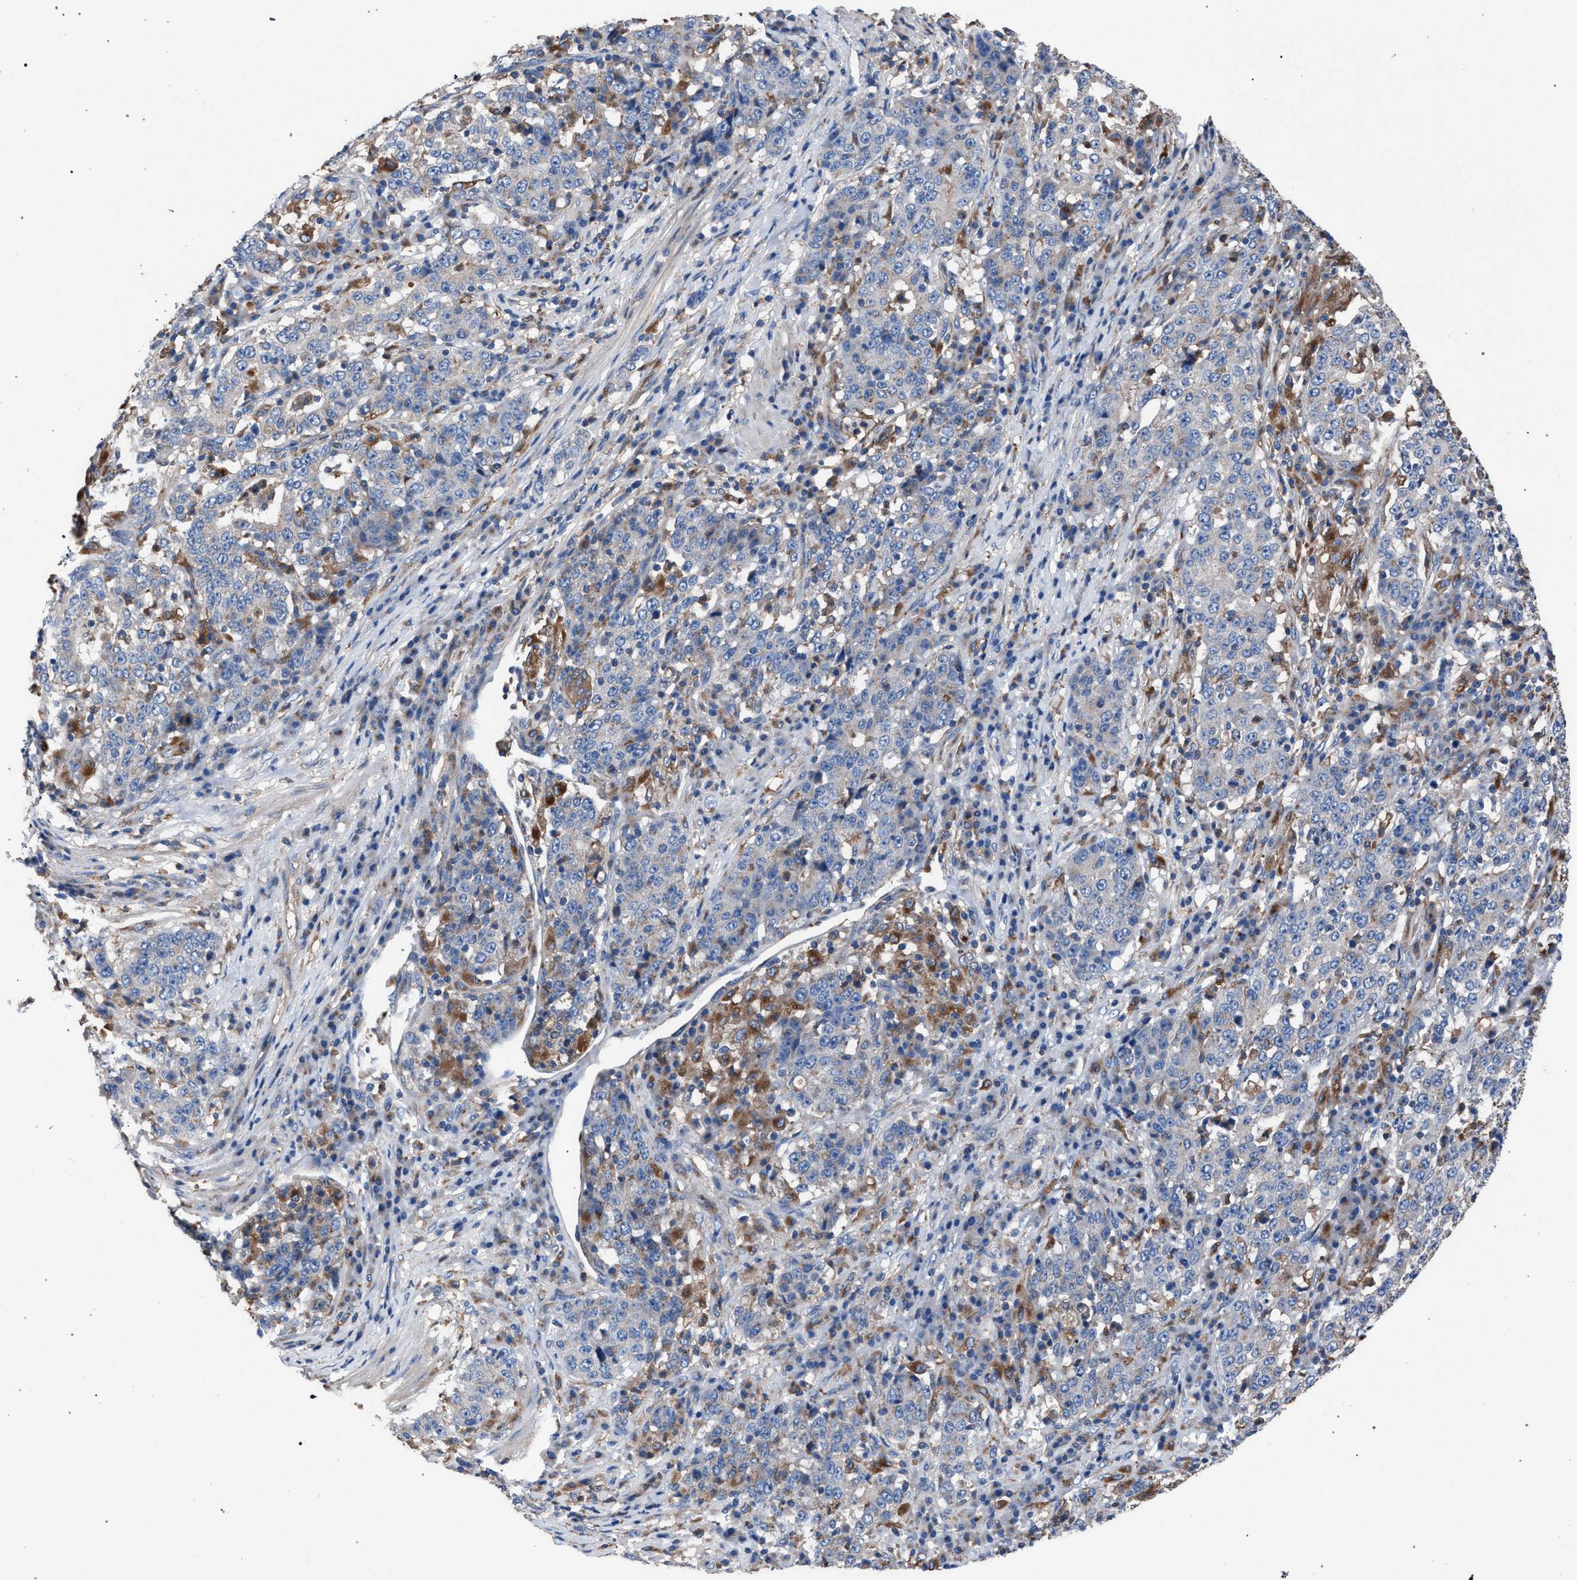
{"staining": {"intensity": "negative", "quantity": "none", "location": "none"}, "tissue": "stomach cancer", "cell_type": "Tumor cells", "image_type": "cancer", "snomed": [{"axis": "morphology", "description": "Adenocarcinoma, NOS"}, {"axis": "topography", "description": "Stomach"}], "caption": "This photomicrograph is of stomach cancer (adenocarcinoma) stained with IHC to label a protein in brown with the nuclei are counter-stained blue. There is no expression in tumor cells.", "gene": "ATP6V0A1", "patient": {"sex": "male", "age": 59}}